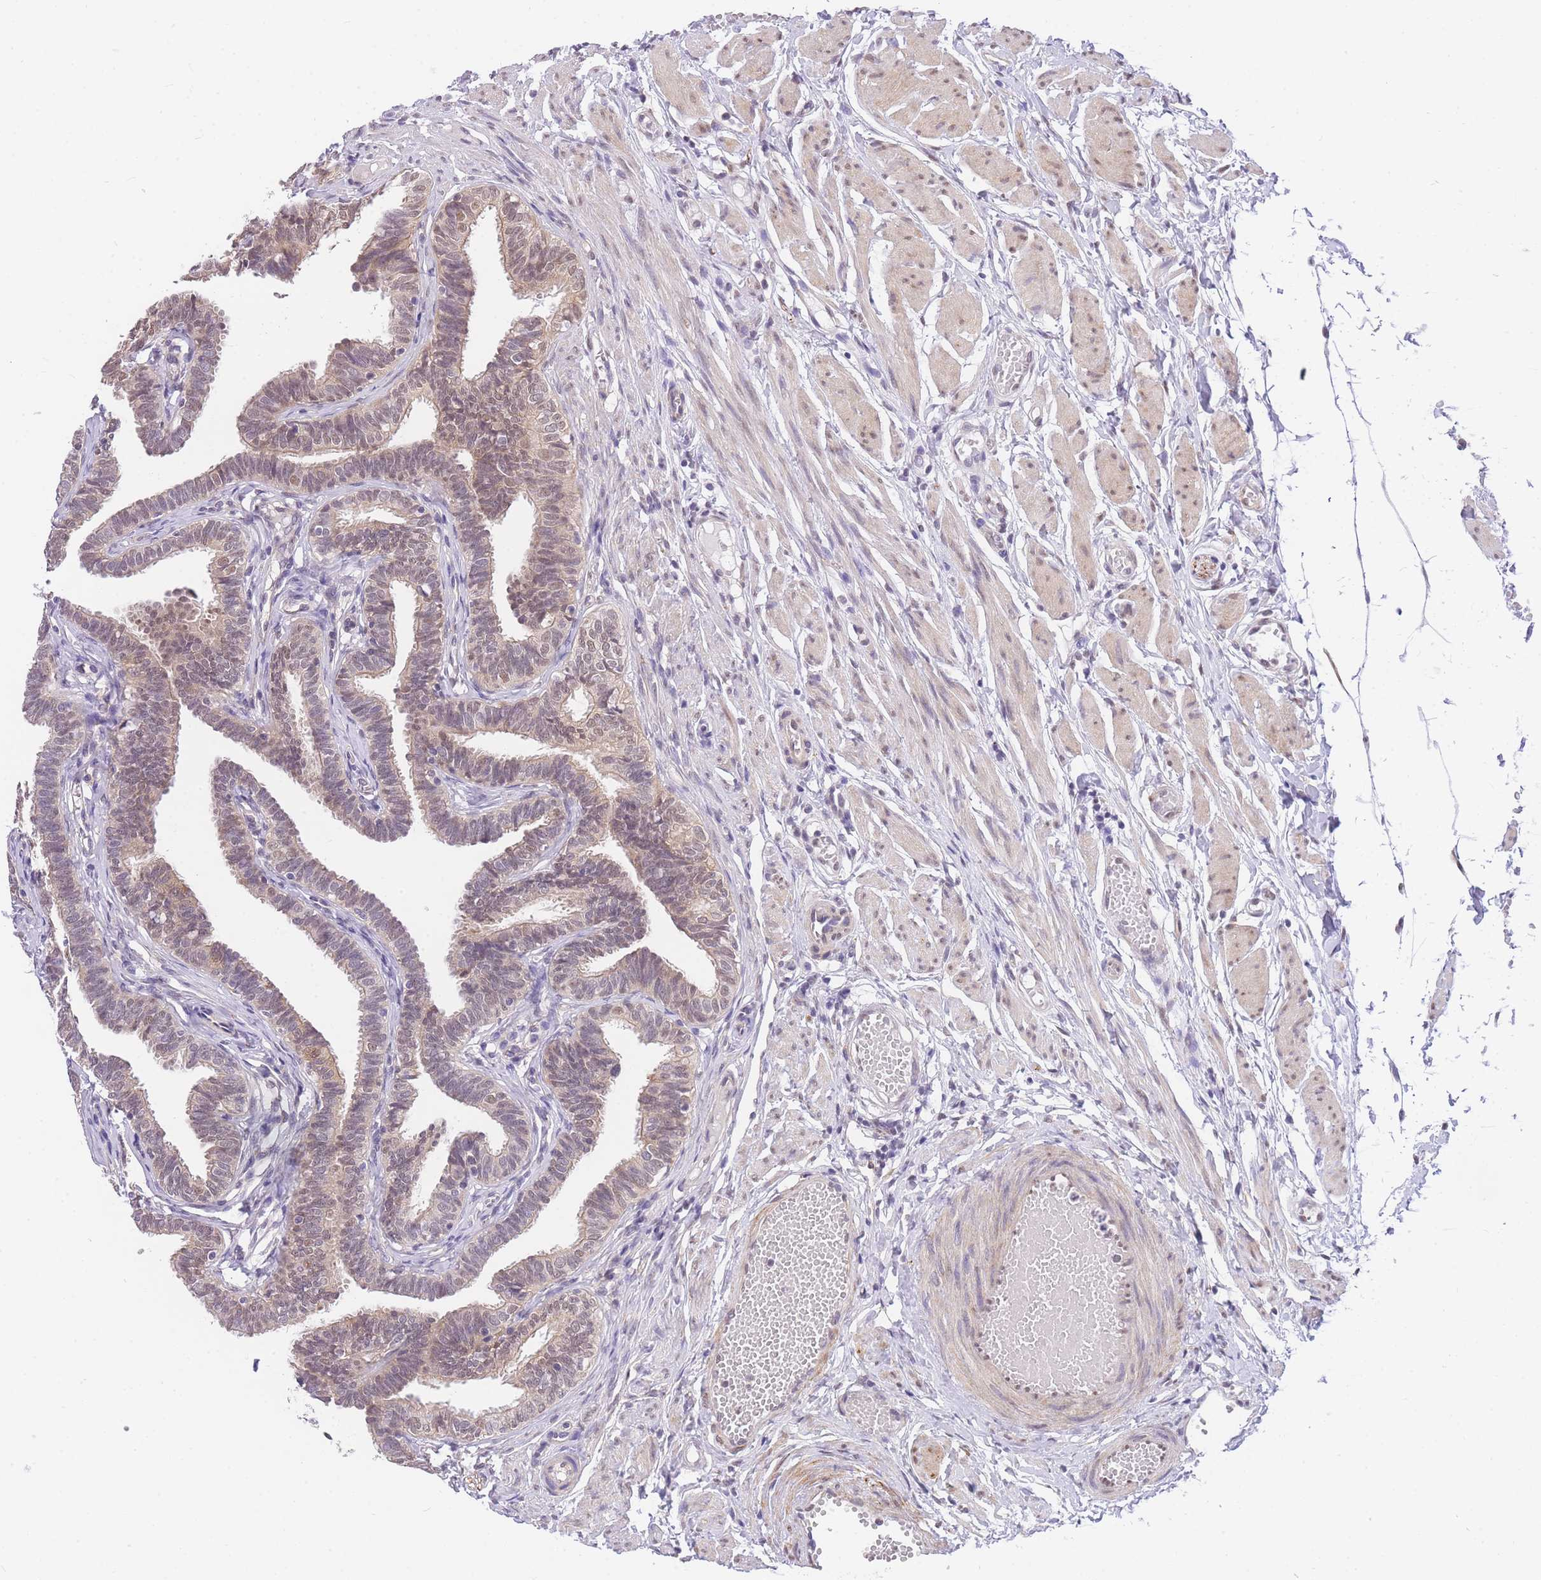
{"staining": {"intensity": "weak", "quantity": ">75%", "location": "cytoplasmic/membranous,nuclear"}, "tissue": "fallopian tube", "cell_type": "Glandular cells", "image_type": "normal", "snomed": [{"axis": "morphology", "description": "Normal tissue, NOS"}, {"axis": "topography", "description": "Fallopian tube"}, {"axis": "topography", "description": "Ovary"}], "caption": "Glandular cells show low levels of weak cytoplasmic/membranous,nuclear staining in about >75% of cells in normal human fallopian tube. The staining was performed using DAB (3,3'-diaminobenzidine) to visualize the protein expression in brown, while the nuclei were stained in blue with hematoxylin (Magnification: 20x).", "gene": "S100PBP", "patient": {"sex": "female", "age": 23}}